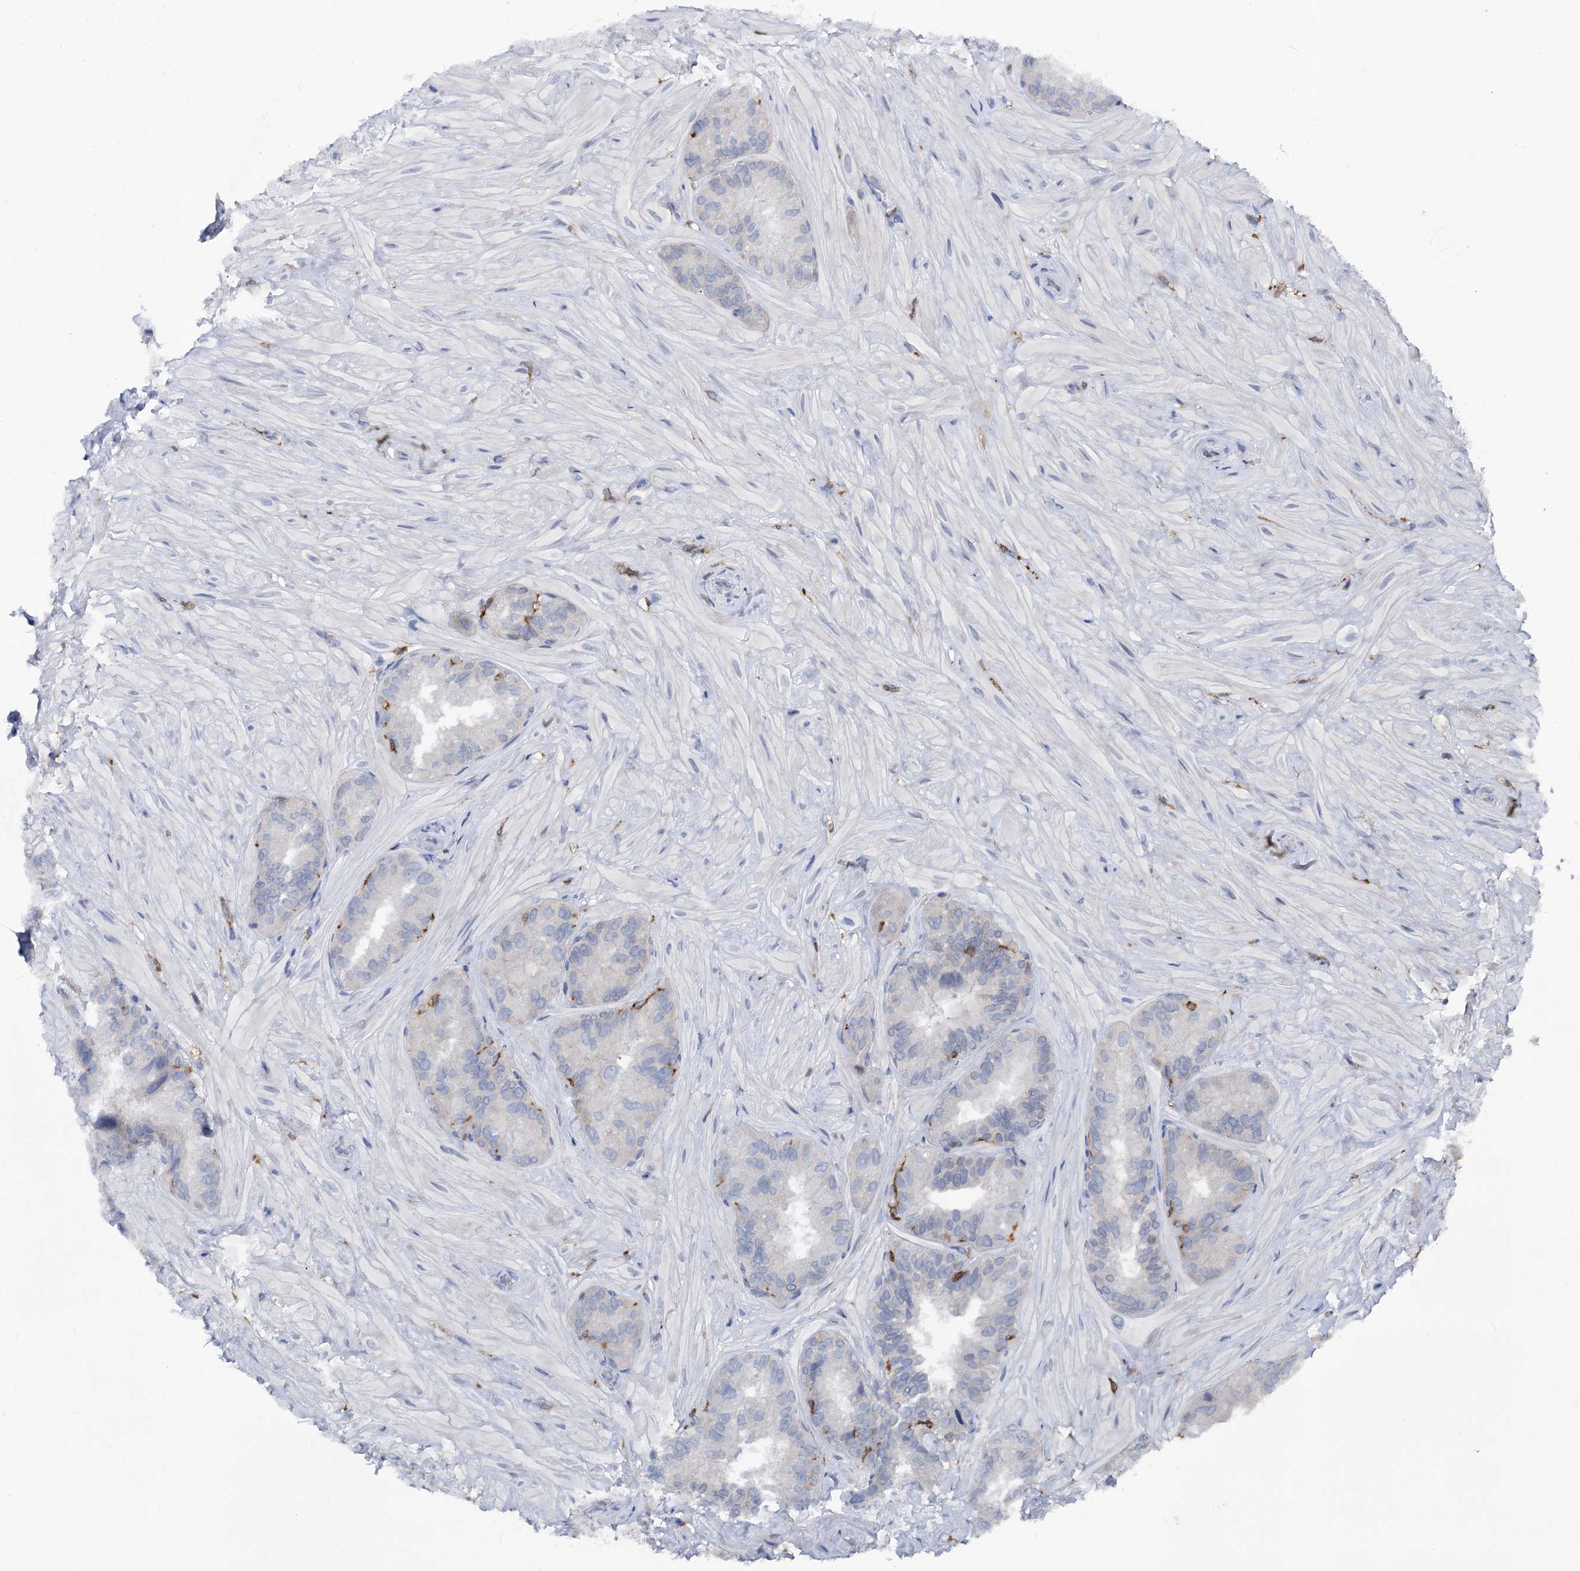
{"staining": {"intensity": "negative", "quantity": "none", "location": "none"}, "tissue": "seminal vesicle", "cell_type": "Glandular cells", "image_type": "normal", "snomed": [{"axis": "morphology", "description": "Normal tissue, NOS"}, {"axis": "topography", "description": "Prostate and seminal vesicle, NOS"}, {"axis": "topography", "description": "Prostate"}, {"axis": "topography", "description": "Seminal veicle"}], "caption": "The photomicrograph shows no staining of glandular cells in unremarkable seminal vesicle.", "gene": "RHOG", "patient": {"sex": "male", "age": 67}}